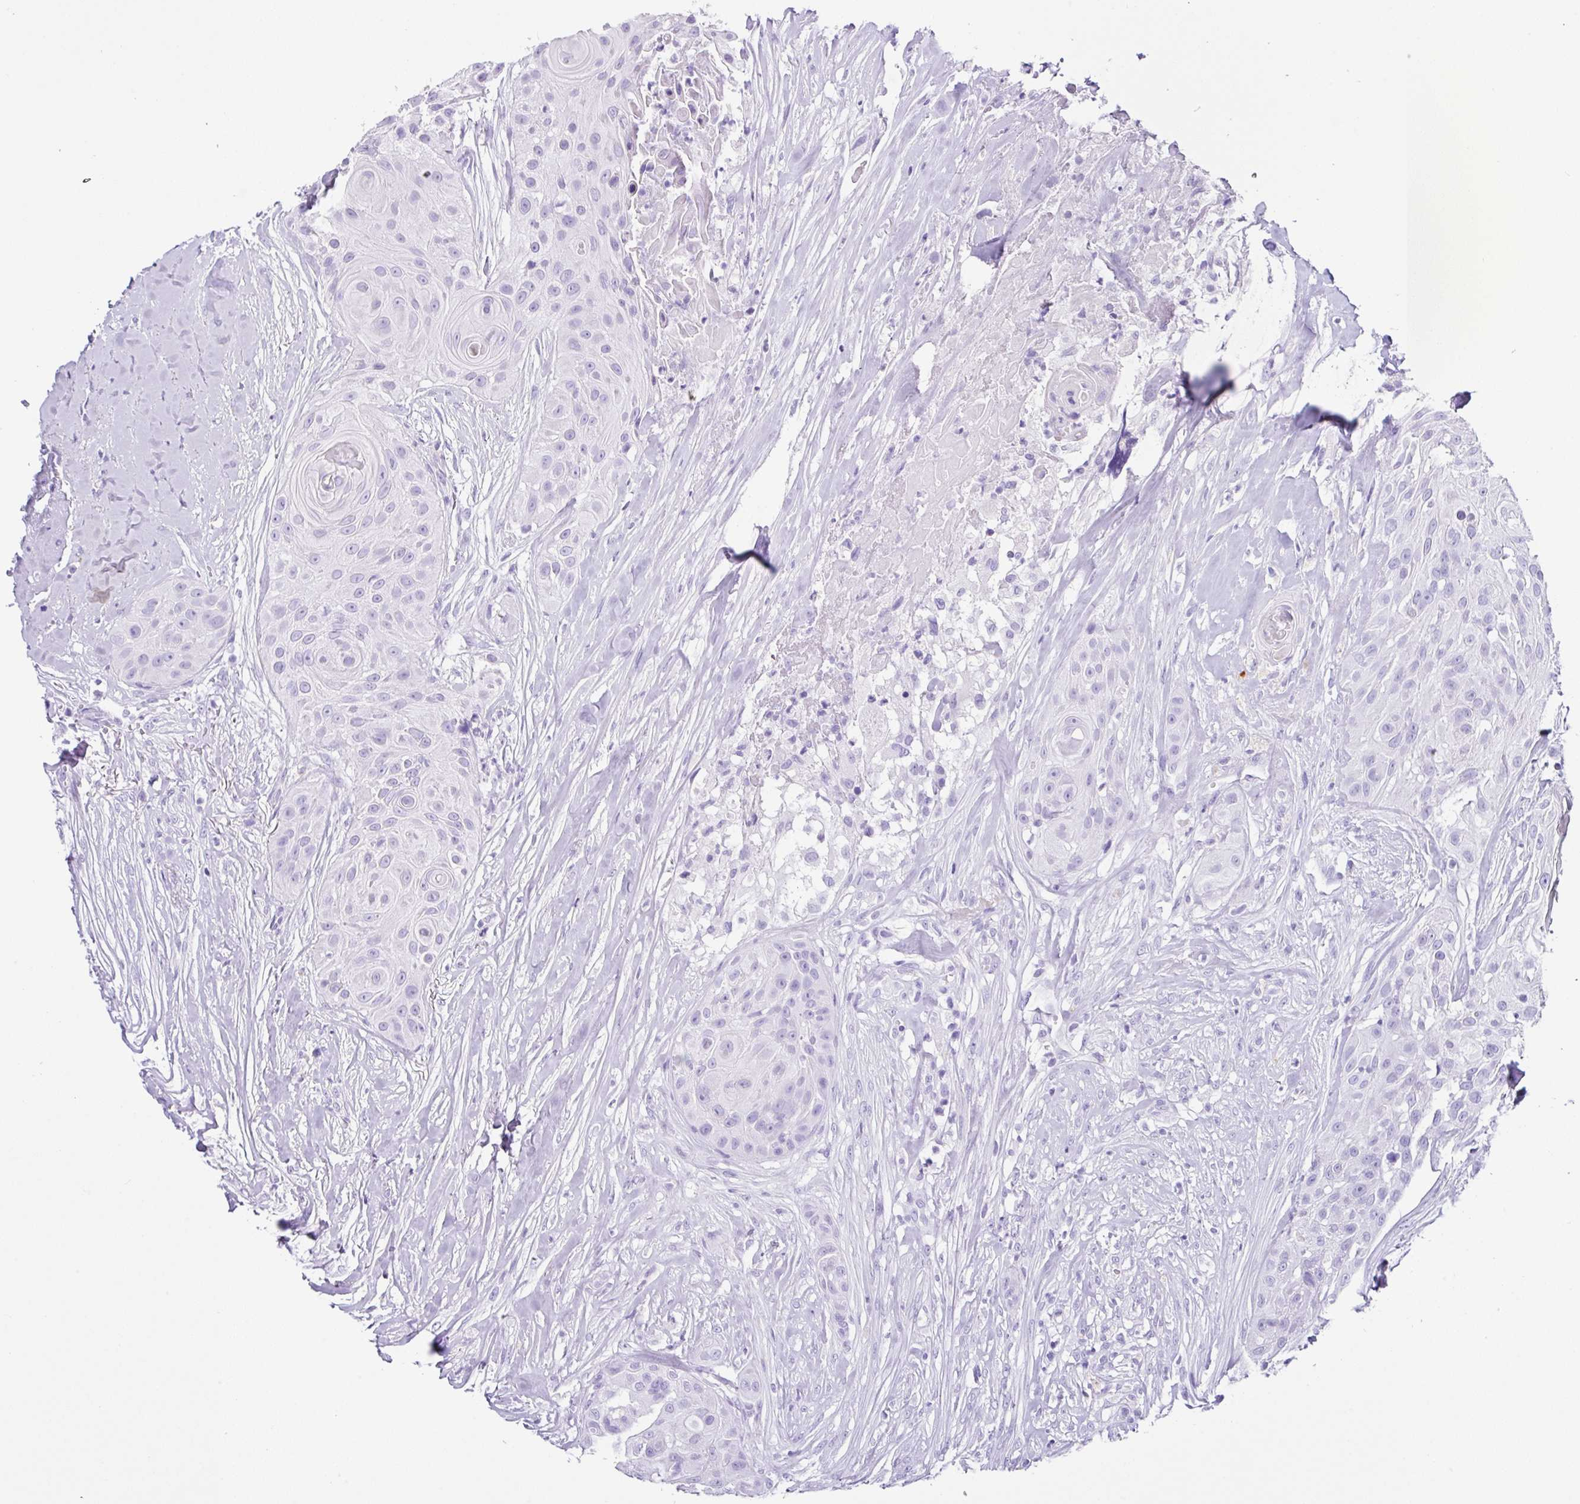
{"staining": {"intensity": "negative", "quantity": "none", "location": "none"}, "tissue": "head and neck cancer", "cell_type": "Tumor cells", "image_type": "cancer", "snomed": [{"axis": "morphology", "description": "Squamous cell carcinoma, NOS"}, {"axis": "topography", "description": "Head-Neck"}], "caption": "Squamous cell carcinoma (head and neck) was stained to show a protein in brown. There is no significant positivity in tumor cells.", "gene": "ZG16", "patient": {"sex": "male", "age": 83}}